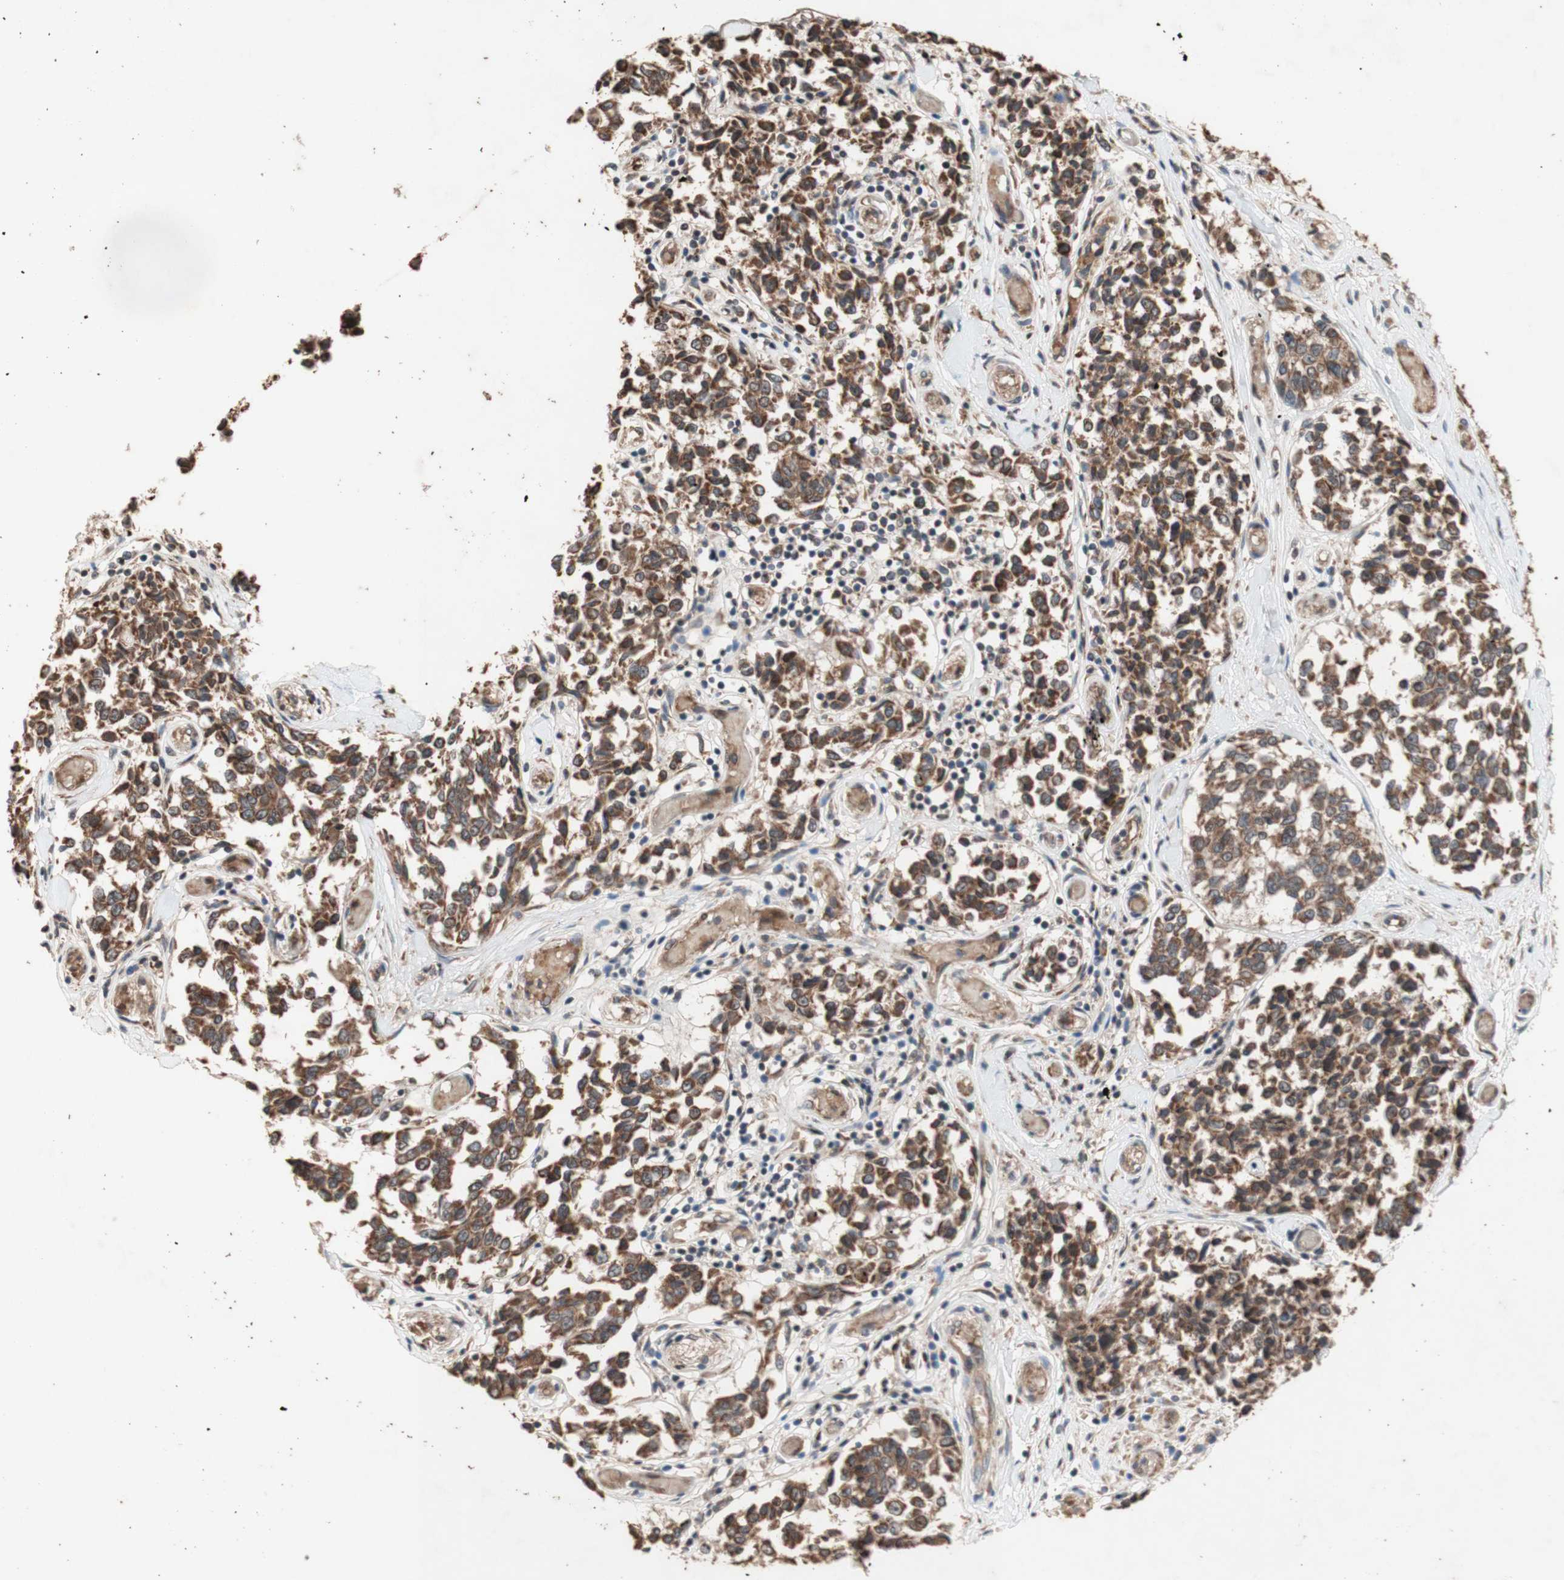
{"staining": {"intensity": "strong", "quantity": ">75%", "location": "cytoplasmic/membranous"}, "tissue": "melanoma", "cell_type": "Tumor cells", "image_type": "cancer", "snomed": [{"axis": "morphology", "description": "Malignant melanoma, NOS"}, {"axis": "topography", "description": "Skin"}], "caption": "The micrograph exhibits staining of melanoma, revealing strong cytoplasmic/membranous protein expression (brown color) within tumor cells. The protein of interest is stained brown, and the nuclei are stained in blue (DAB IHC with brightfield microscopy, high magnification).", "gene": "DDOST", "patient": {"sex": "female", "age": 64}}